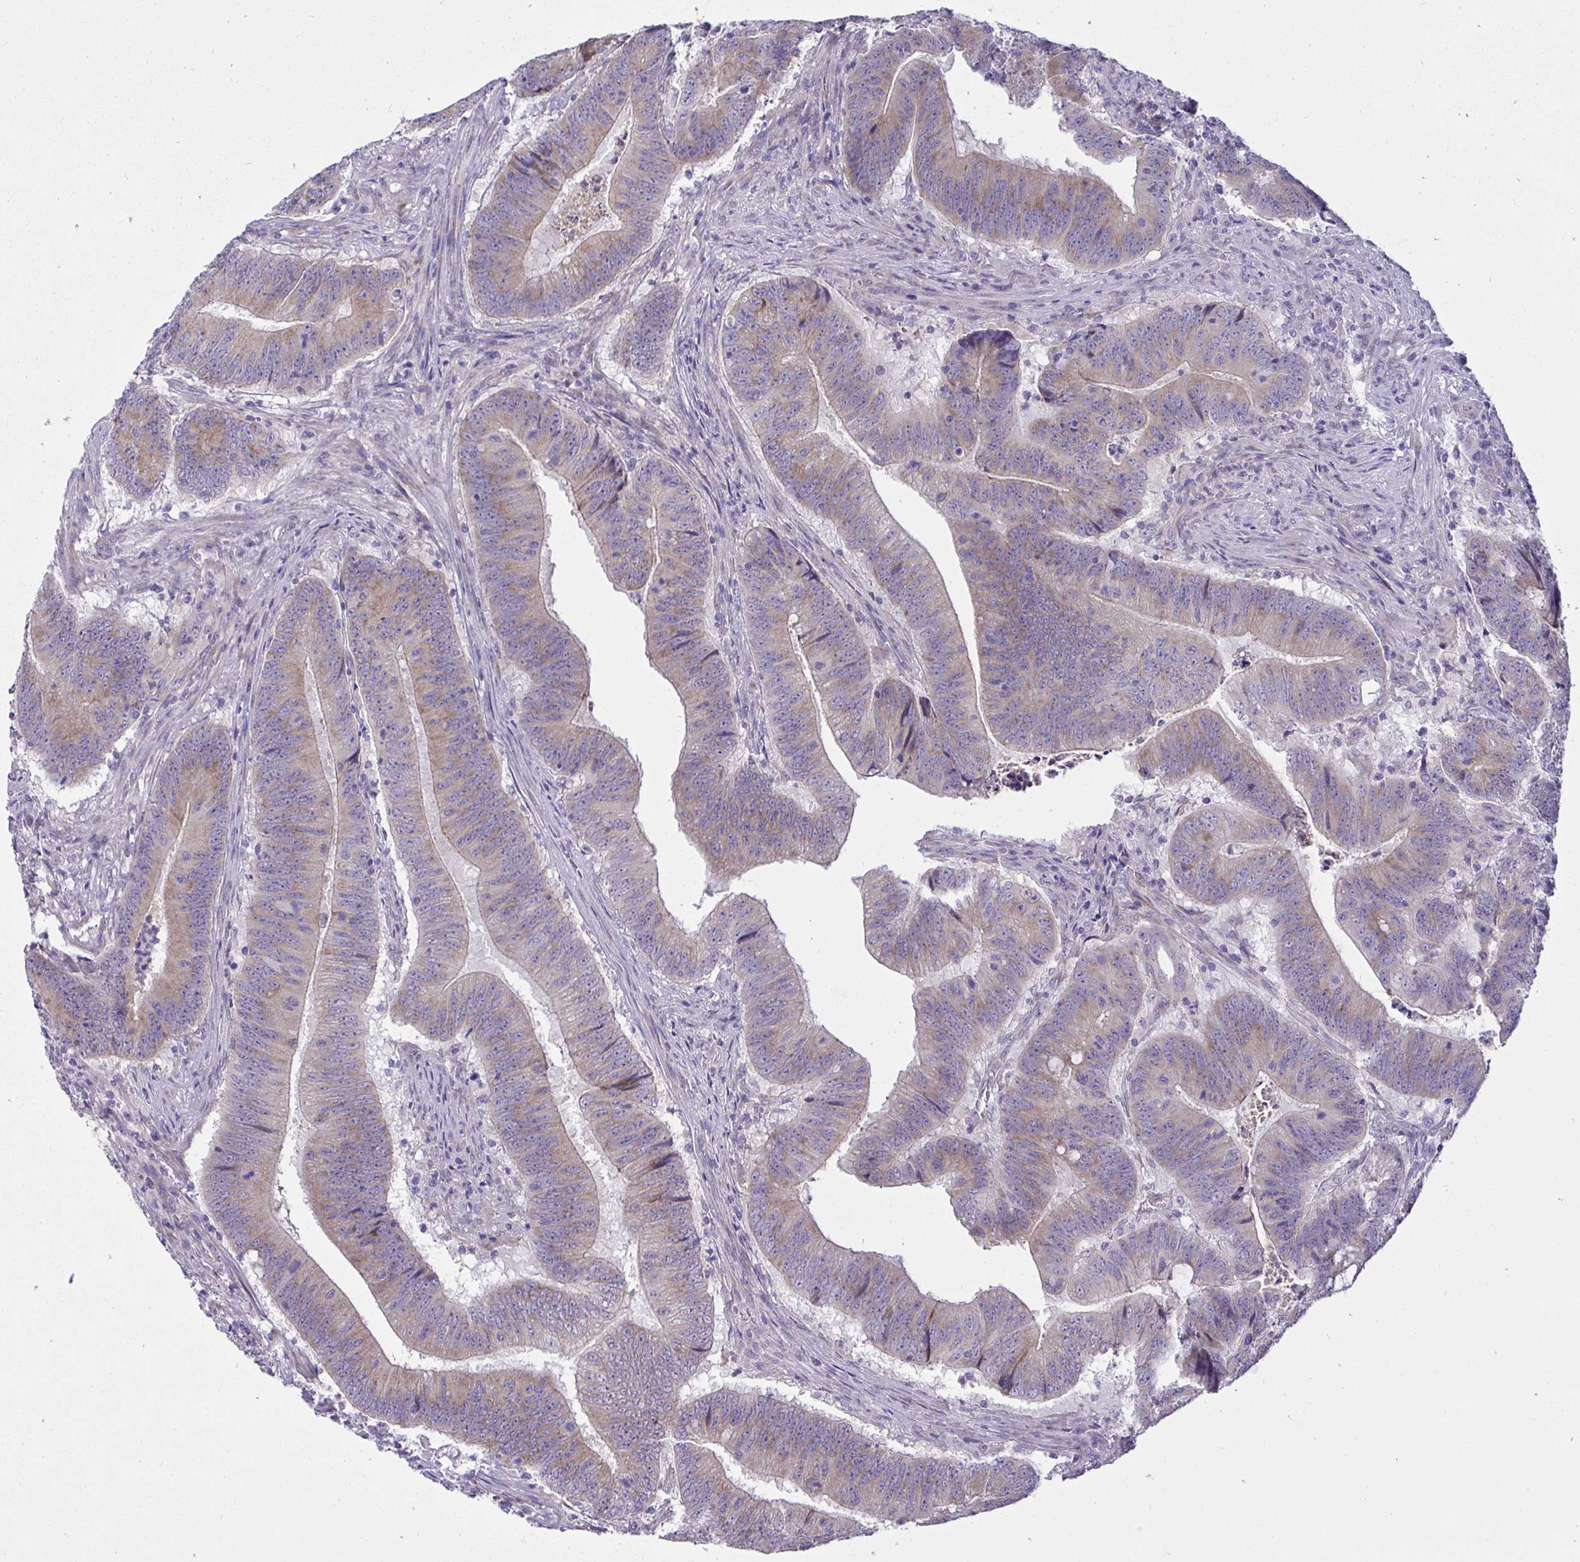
{"staining": {"intensity": "weak", "quantity": "25%-75%", "location": "cytoplasmic/membranous"}, "tissue": "colorectal cancer", "cell_type": "Tumor cells", "image_type": "cancer", "snomed": [{"axis": "morphology", "description": "Adenocarcinoma, NOS"}, {"axis": "topography", "description": "Colon"}], "caption": "This photomicrograph demonstrates immunohistochemistry staining of adenocarcinoma (colorectal), with low weak cytoplasmic/membranous expression in about 25%-75% of tumor cells.", "gene": "VGLL3", "patient": {"sex": "female", "age": 87}}